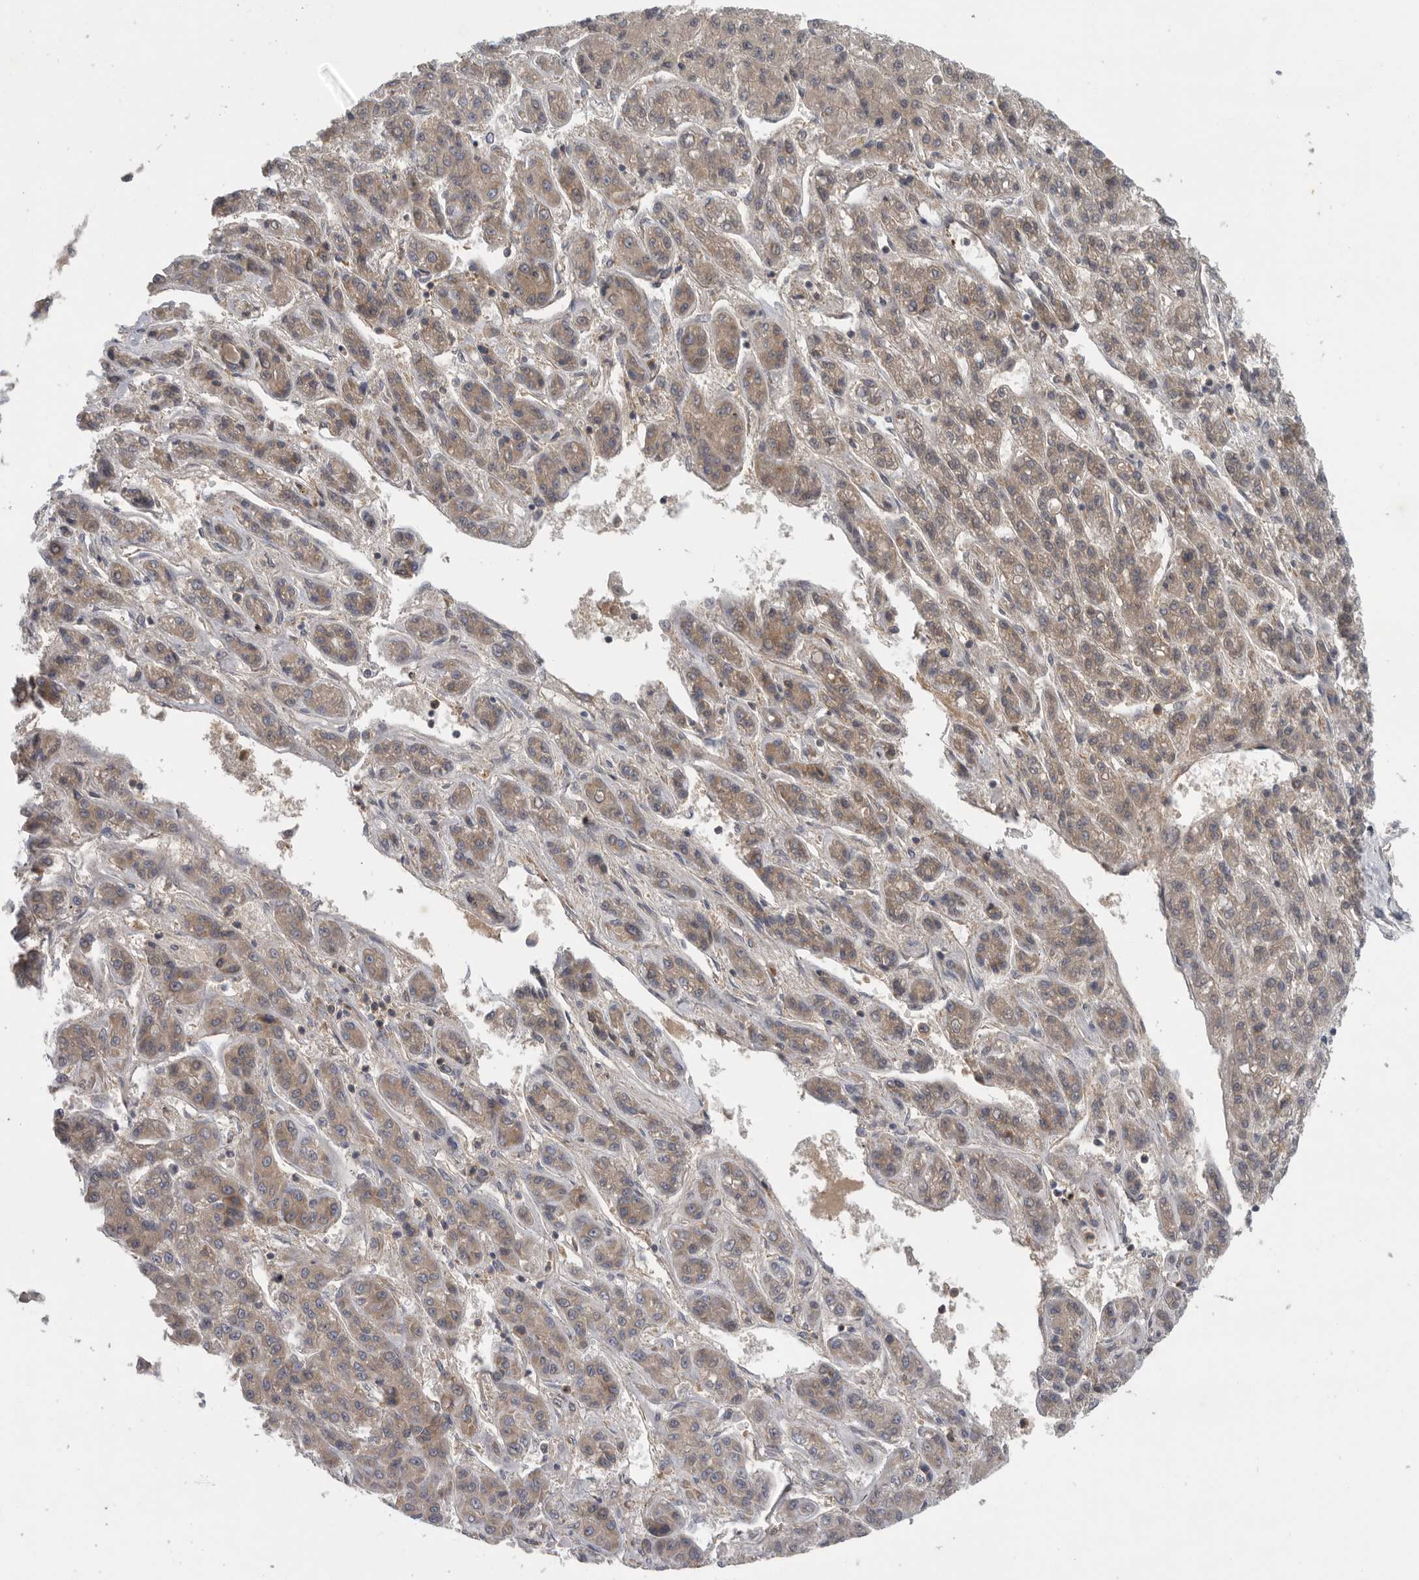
{"staining": {"intensity": "weak", "quantity": ">75%", "location": "cytoplasmic/membranous"}, "tissue": "liver cancer", "cell_type": "Tumor cells", "image_type": "cancer", "snomed": [{"axis": "morphology", "description": "Carcinoma, Hepatocellular, NOS"}, {"axis": "topography", "description": "Liver"}], "caption": "Liver hepatocellular carcinoma stained with immunohistochemistry (IHC) exhibits weak cytoplasmic/membranous expression in about >75% of tumor cells.", "gene": "C1orf109", "patient": {"sex": "male", "age": 70}}